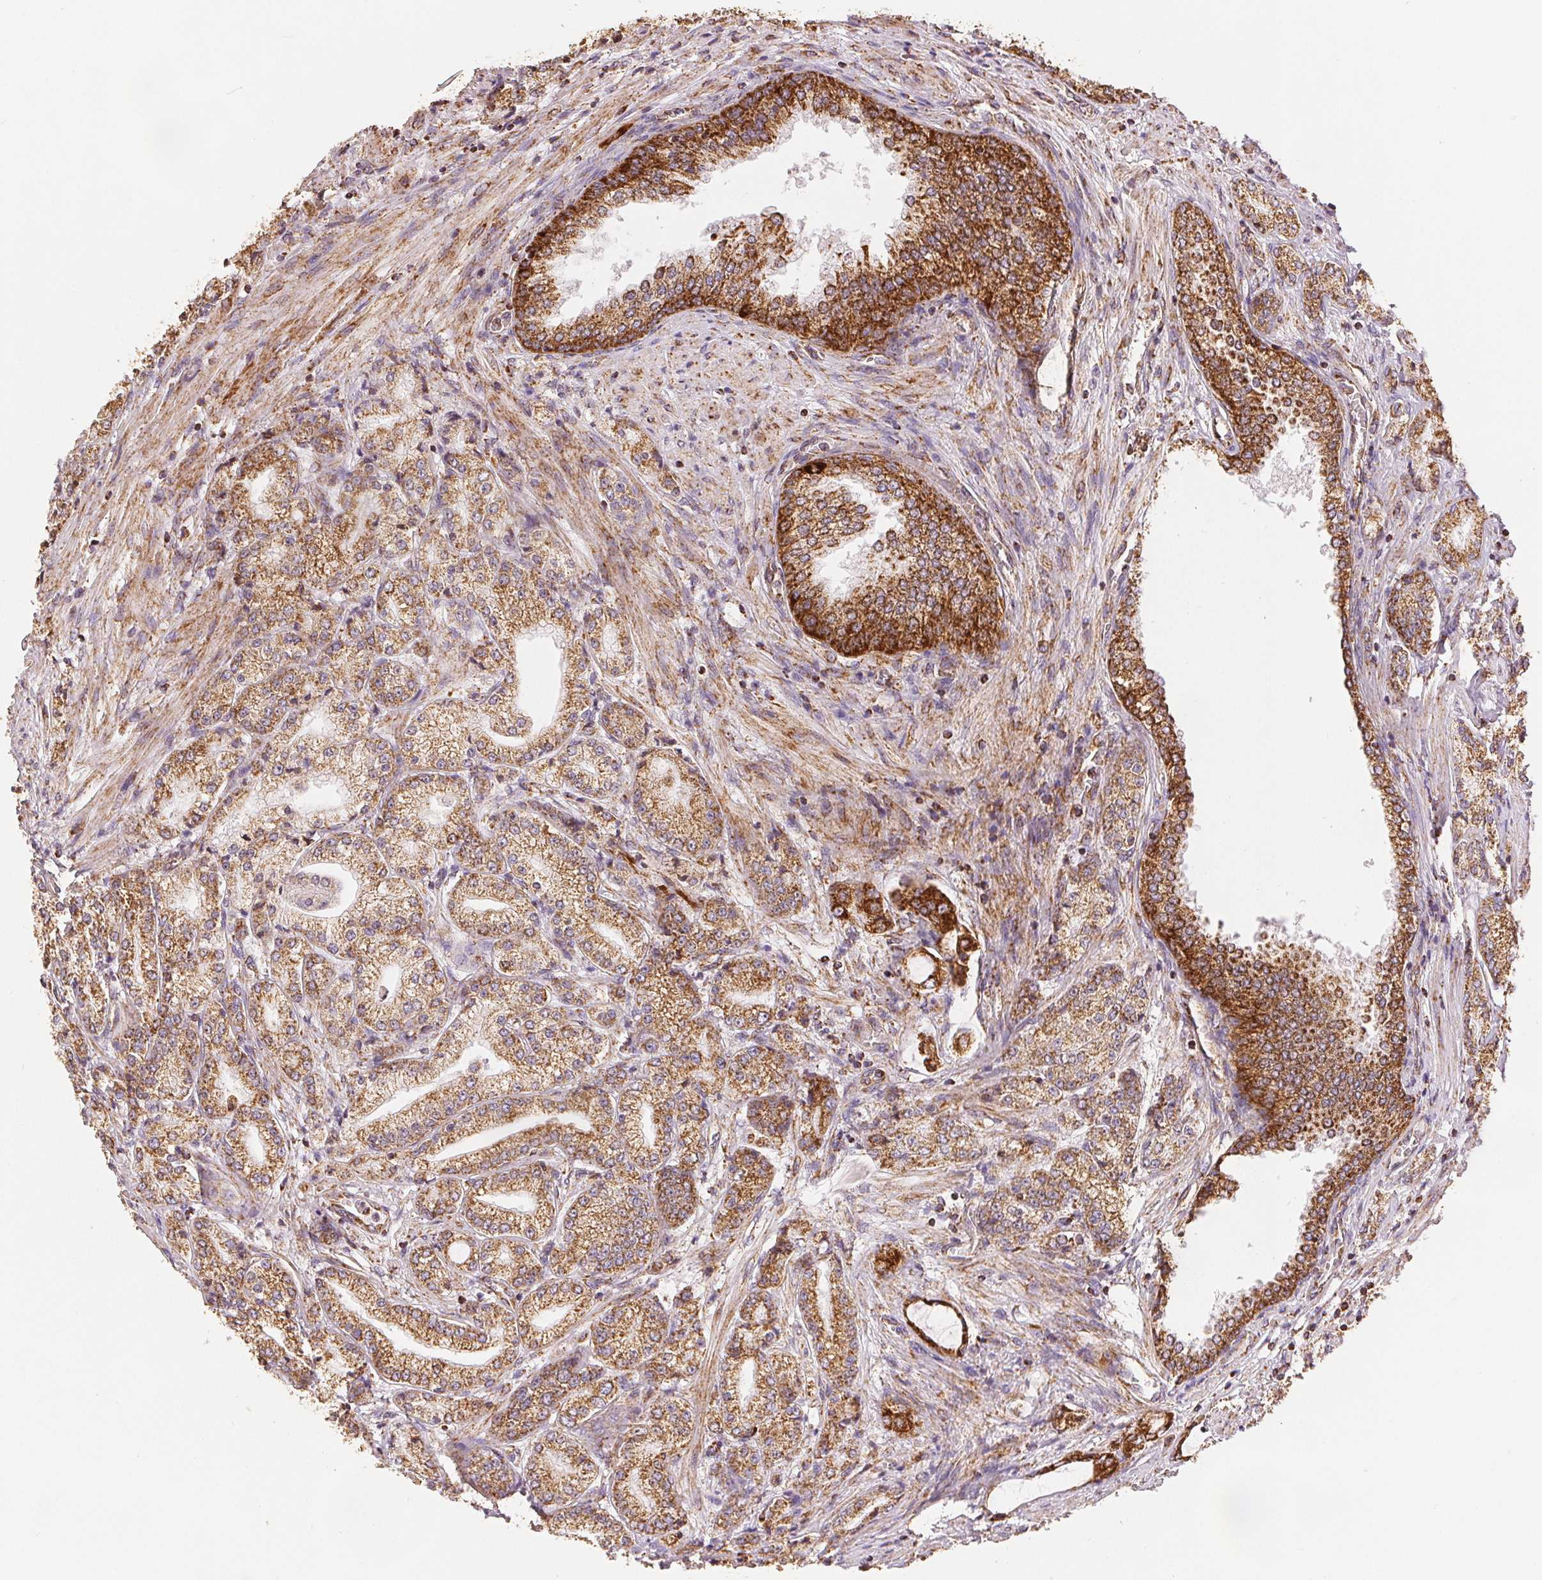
{"staining": {"intensity": "moderate", "quantity": ">75%", "location": "cytoplasmic/membranous"}, "tissue": "prostate cancer", "cell_type": "Tumor cells", "image_type": "cancer", "snomed": [{"axis": "morphology", "description": "Adenocarcinoma, NOS"}, {"axis": "topography", "description": "Prostate"}], "caption": "High-power microscopy captured an immunohistochemistry (IHC) micrograph of prostate cancer, revealing moderate cytoplasmic/membranous staining in approximately >75% of tumor cells.", "gene": "SDHB", "patient": {"sex": "male", "age": 63}}